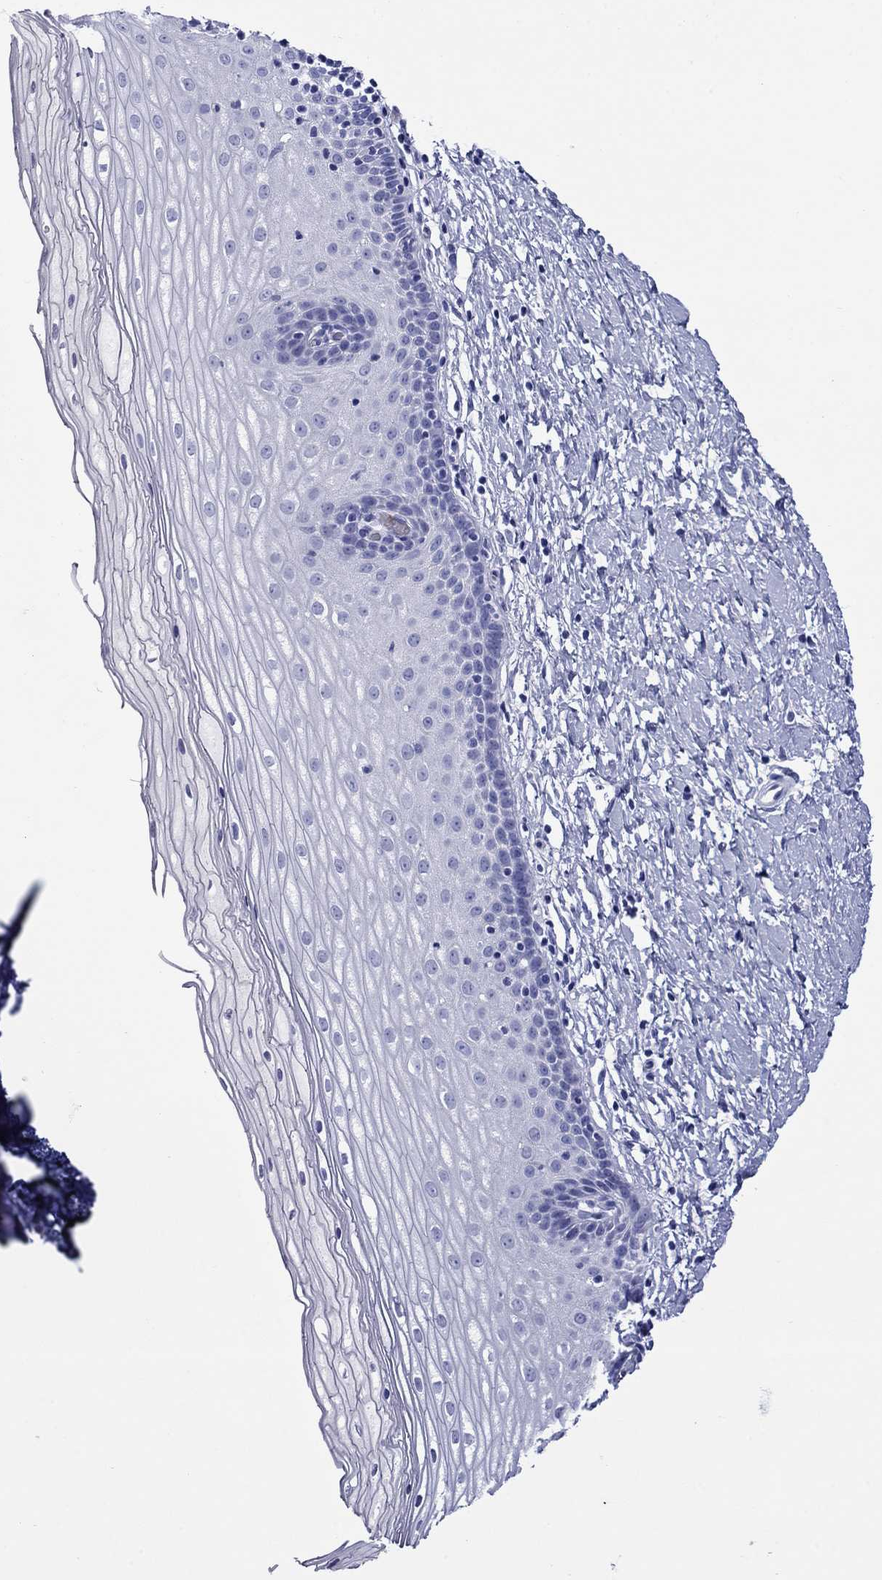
{"staining": {"intensity": "negative", "quantity": "none", "location": "none"}, "tissue": "cervix", "cell_type": "Glandular cells", "image_type": "normal", "snomed": [{"axis": "morphology", "description": "Normal tissue, NOS"}, {"axis": "topography", "description": "Cervix"}], "caption": "This is a micrograph of immunohistochemistry (IHC) staining of unremarkable cervix, which shows no positivity in glandular cells. (Stains: DAB (3,3'-diaminobenzidine) IHC with hematoxylin counter stain, Microscopy: brightfield microscopy at high magnification).", "gene": "ROM1", "patient": {"sex": "female", "age": 37}}